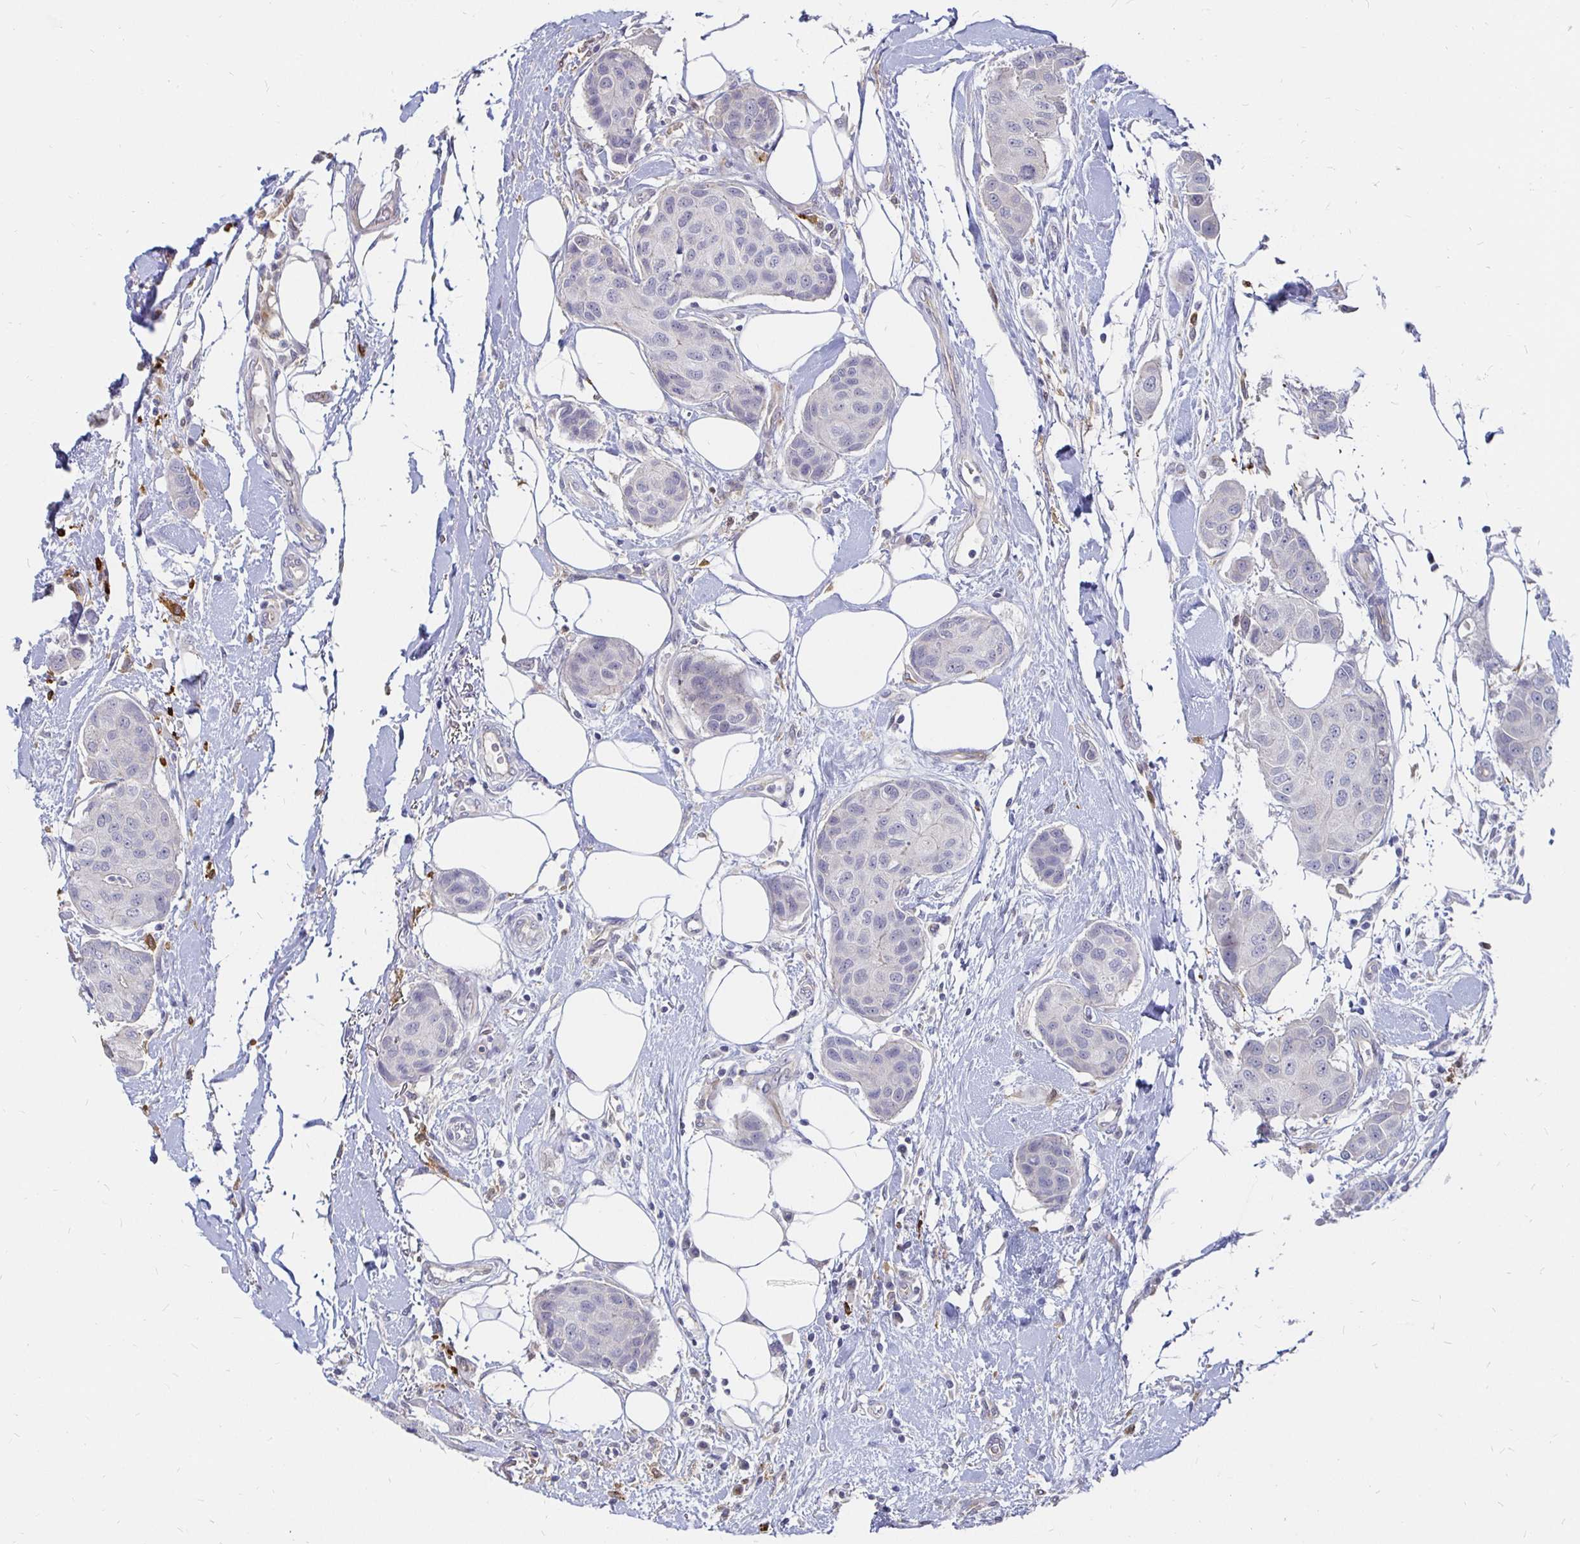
{"staining": {"intensity": "negative", "quantity": "none", "location": "none"}, "tissue": "breast cancer", "cell_type": "Tumor cells", "image_type": "cancer", "snomed": [{"axis": "morphology", "description": "Duct carcinoma"}, {"axis": "topography", "description": "Breast"}, {"axis": "topography", "description": "Lymph node"}], "caption": "Tumor cells are negative for protein expression in human intraductal carcinoma (breast).", "gene": "CCDC85A", "patient": {"sex": "female", "age": 80}}